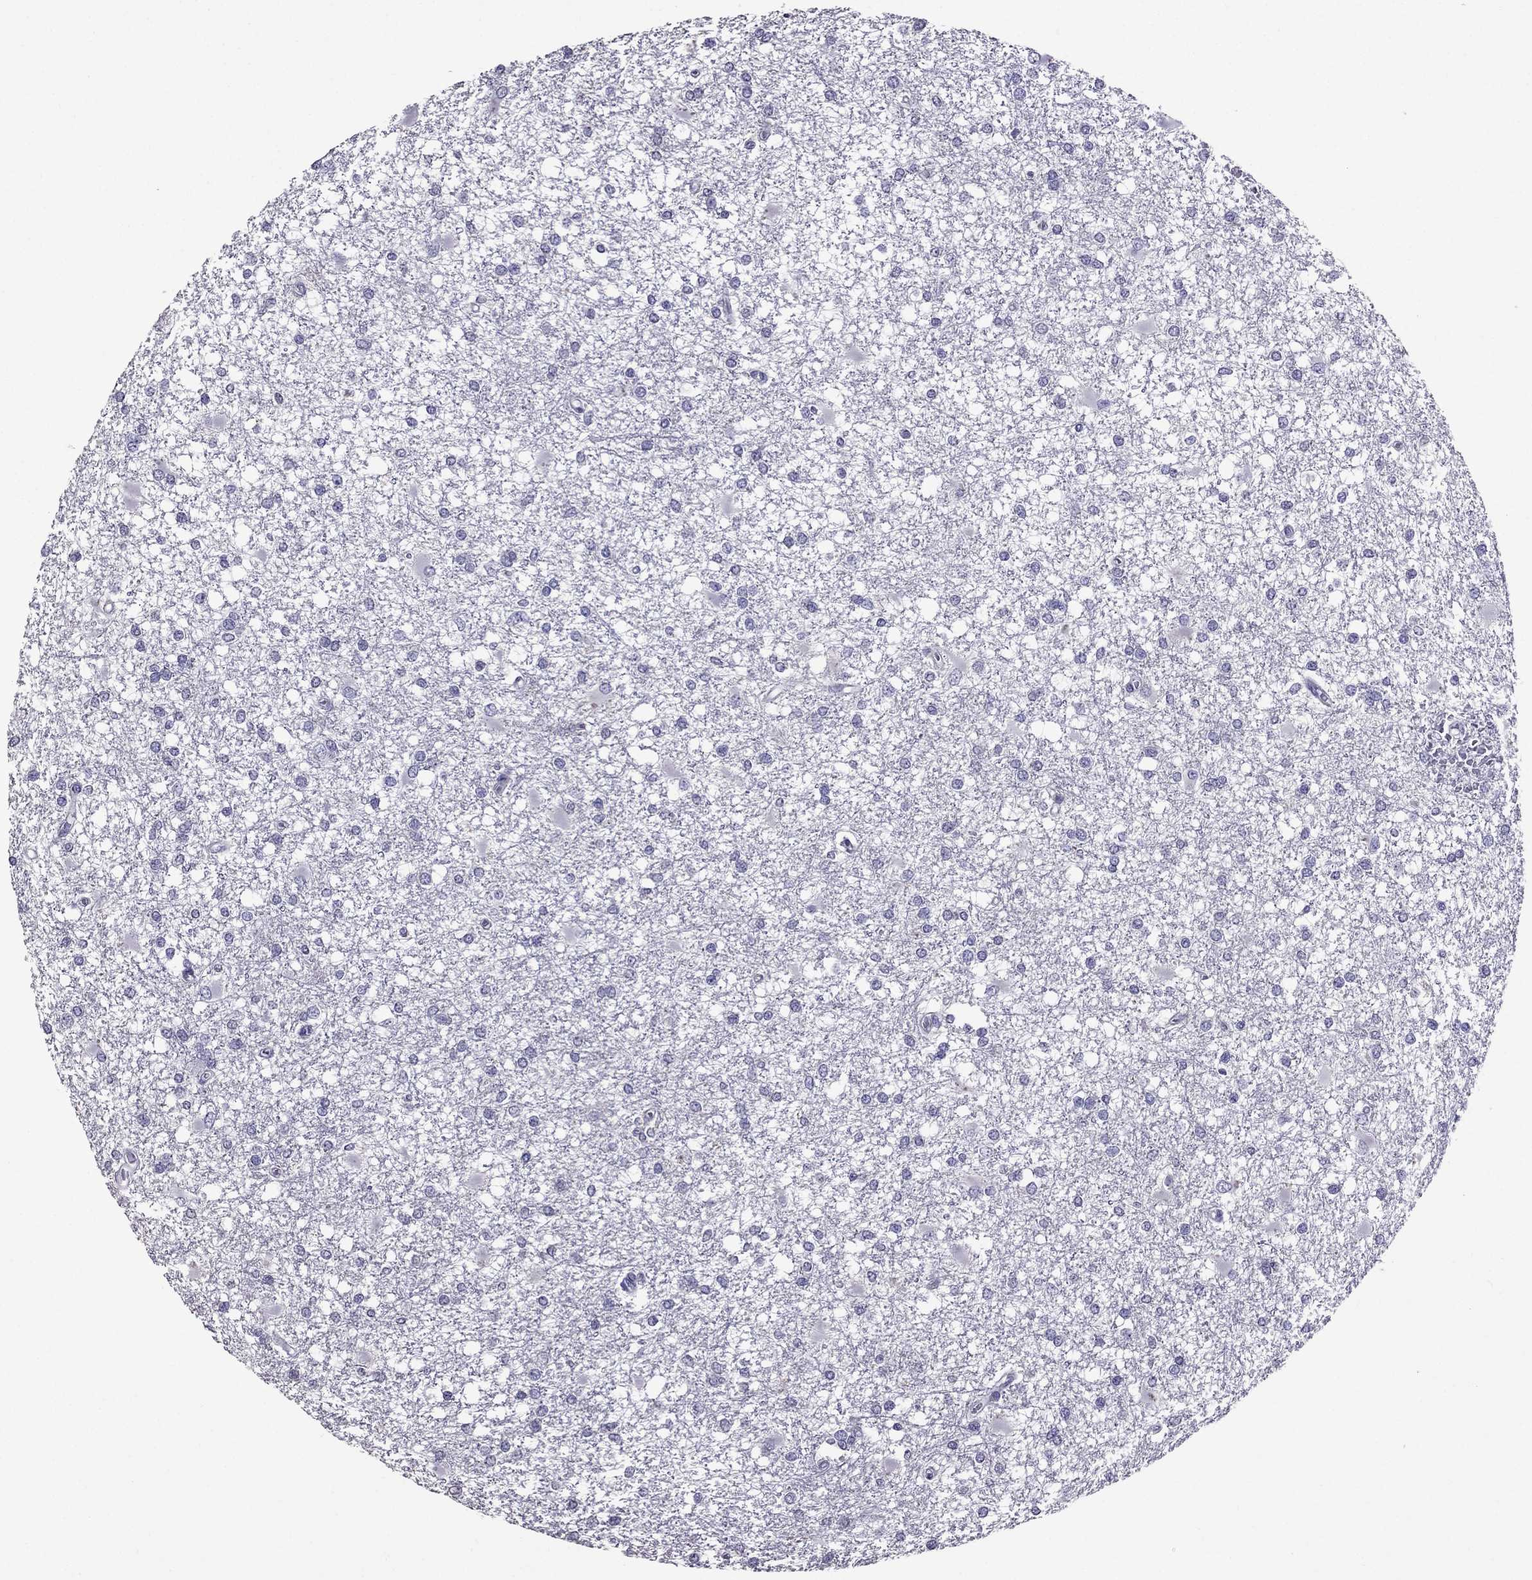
{"staining": {"intensity": "negative", "quantity": "none", "location": "none"}, "tissue": "glioma", "cell_type": "Tumor cells", "image_type": "cancer", "snomed": [{"axis": "morphology", "description": "Glioma, malignant, High grade"}, {"axis": "topography", "description": "Cerebral cortex"}], "caption": "This is a micrograph of immunohistochemistry staining of glioma, which shows no positivity in tumor cells.", "gene": "OXCT2", "patient": {"sex": "male", "age": 79}}